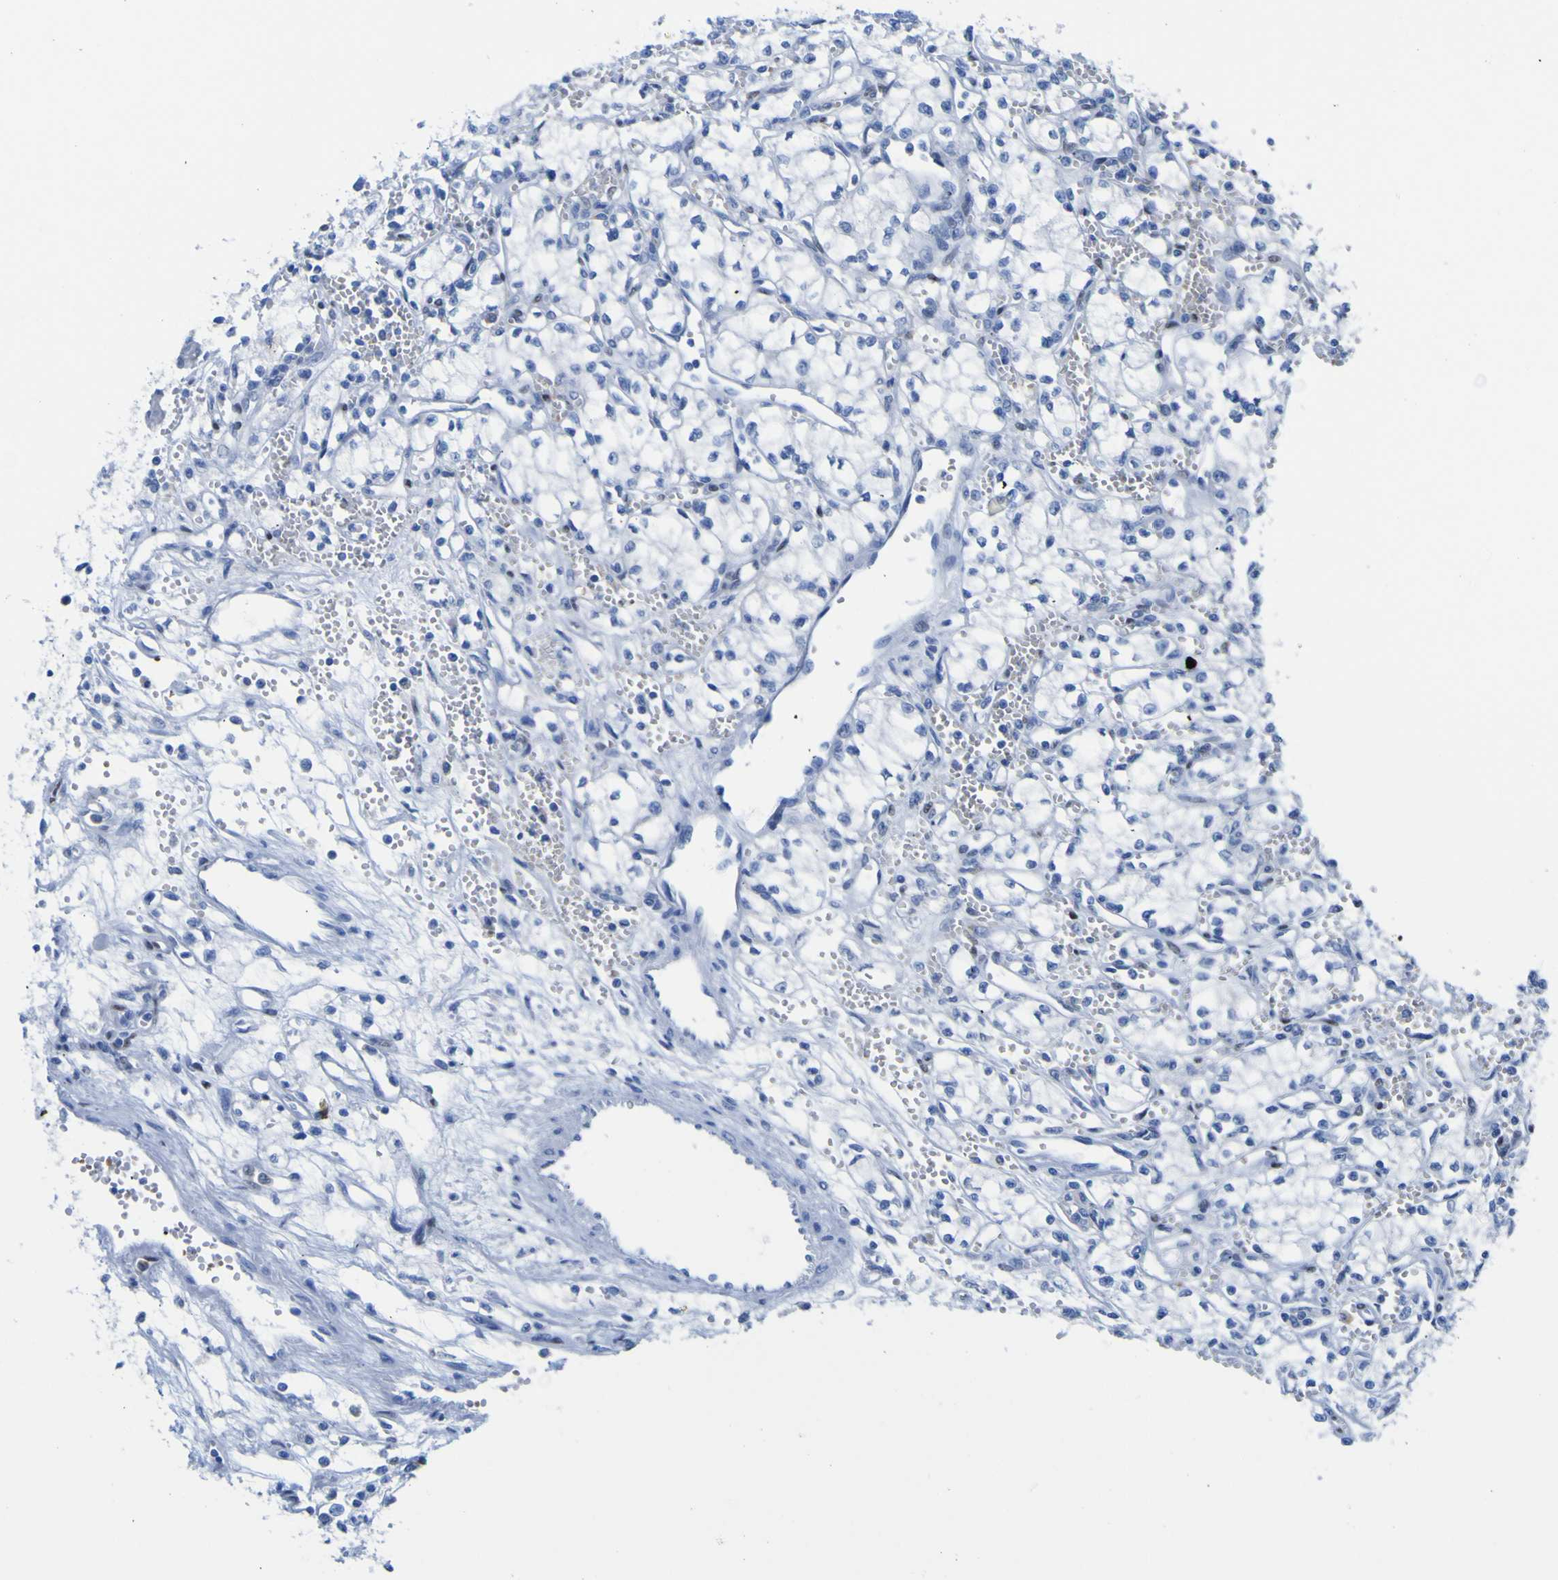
{"staining": {"intensity": "negative", "quantity": "none", "location": "none"}, "tissue": "renal cancer", "cell_type": "Tumor cells", "image_type": "cancer", "snomed": [{"axis": "morphology", "description": "Normal tissue, NOS"}, {"axis": "morphology", "description": "Adenocarcinoma, NOS"}, {"axis": "topography", "description": "Kidney"}], "caption": "High power microscopy histopathology image of an immunohistochemistry micrograph of adenocarcinoma (renal), revealing no significant positivity in tumor cells.", "gene": "DACH1", "patient": {"sex": "male", "age": 59}}